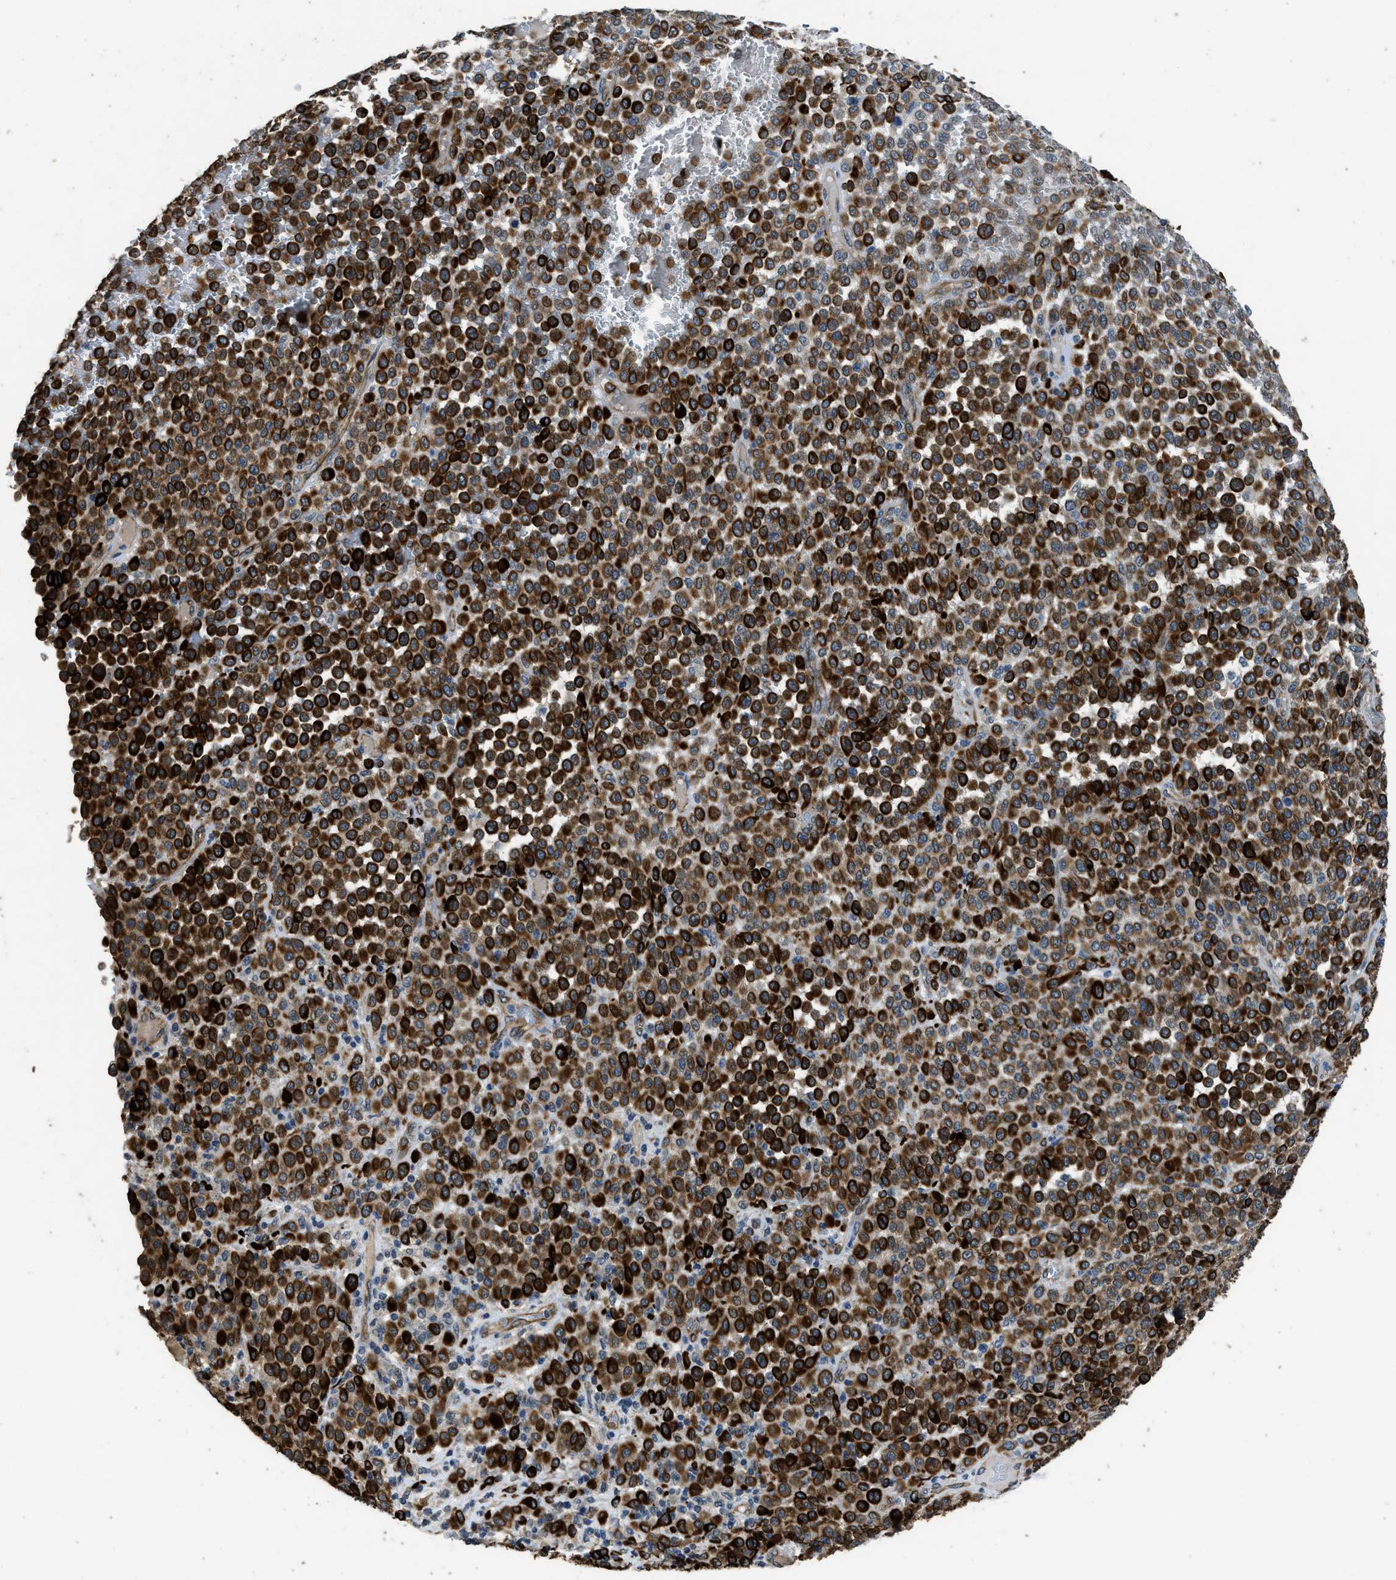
{"staining": {"intensity": "strong", "quantity": ">75%", "location": "cytoplasmic/membranous"}, "tissue": "melanoma", "cell_type": "Tumor cells", "image_type": "cancer", "snomed": [{"axis": "morphology", "description": "Malignant melanoma, Metastatic site"}, {"axis": "topography", "description": "Pancreas"}], "caption": "A high-resolution photomicrograph shows immunohistochemistry staining of melanoma, which displays strong cytoplasmic/membranous positivity in approximately >75% of tumor cells. The staining was performed using DAB, with brown indicating positive protein expression. Nuclei are stained blue with hematoxylin.", "gene": "SYNM", "patient": {"sex": "female", "age": 30}}